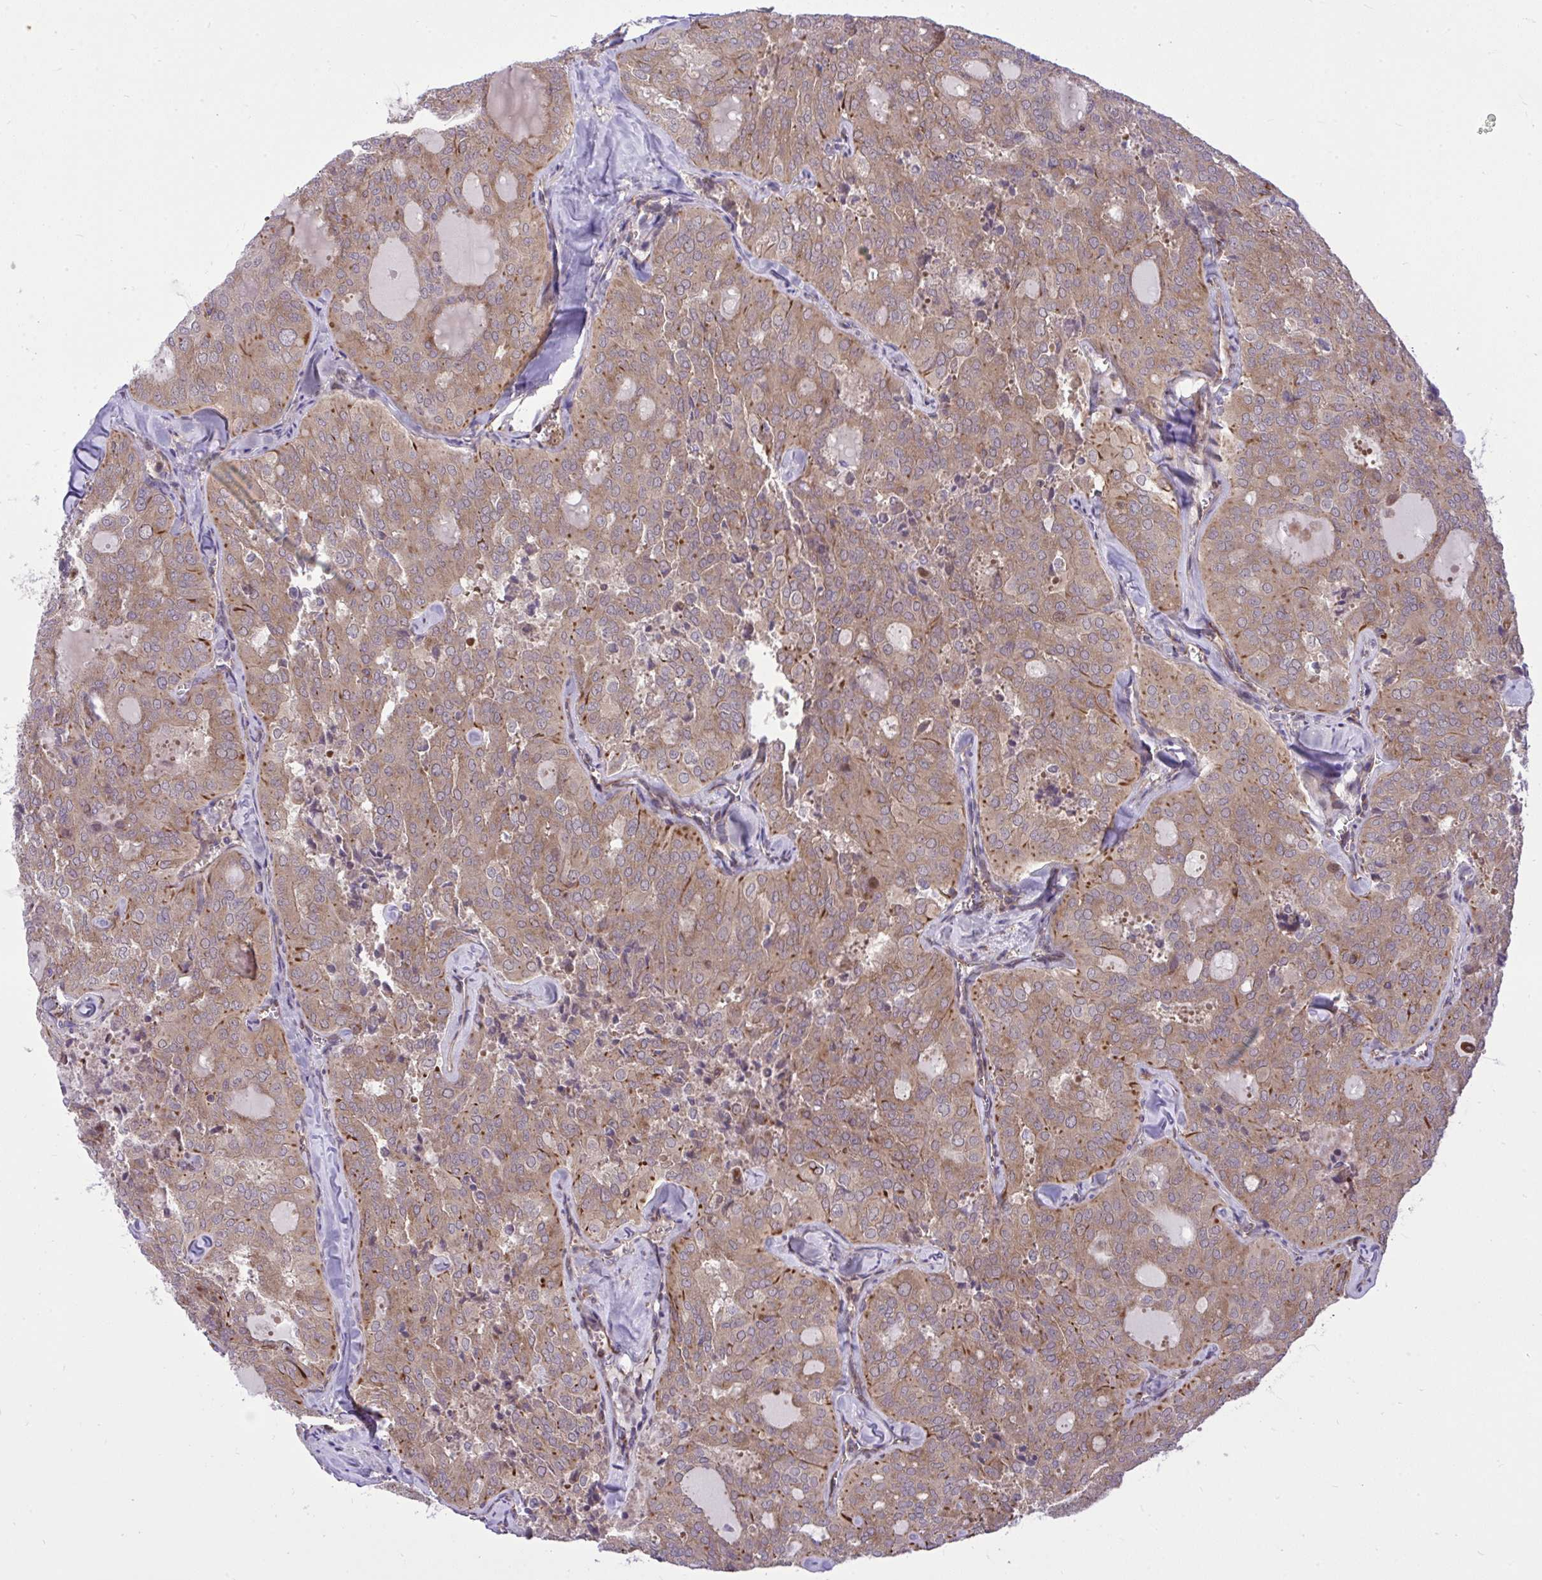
{"staining": {"intensity": "weak", "quantity": ">75%", "location": "cytoplasmic/membranous"}, "tissue": "thyroid cancer", "cell_type": "Tumor cells", "image_type": "cancer", "snomed": [{"axis": "morphology", "description": "Follicular adenoma carcinoma, NOS"}, {"axis": "topography", "description": "Thyroid gland"}], "caption": "Tumor cells exhibit low levels of weak cytoplasmic/membranous staining in approximately >75% of cells in follicular adenoma carcinoma (thyroid). The protein of interest is stained brown, and the nuclei are stained in blue (DAB (3,3'-diaminobenzidine) IHC with brightfield microscopy, high magnification).", "gene": "PAIP2", "patient": {"sex": "male", "age": 75}}